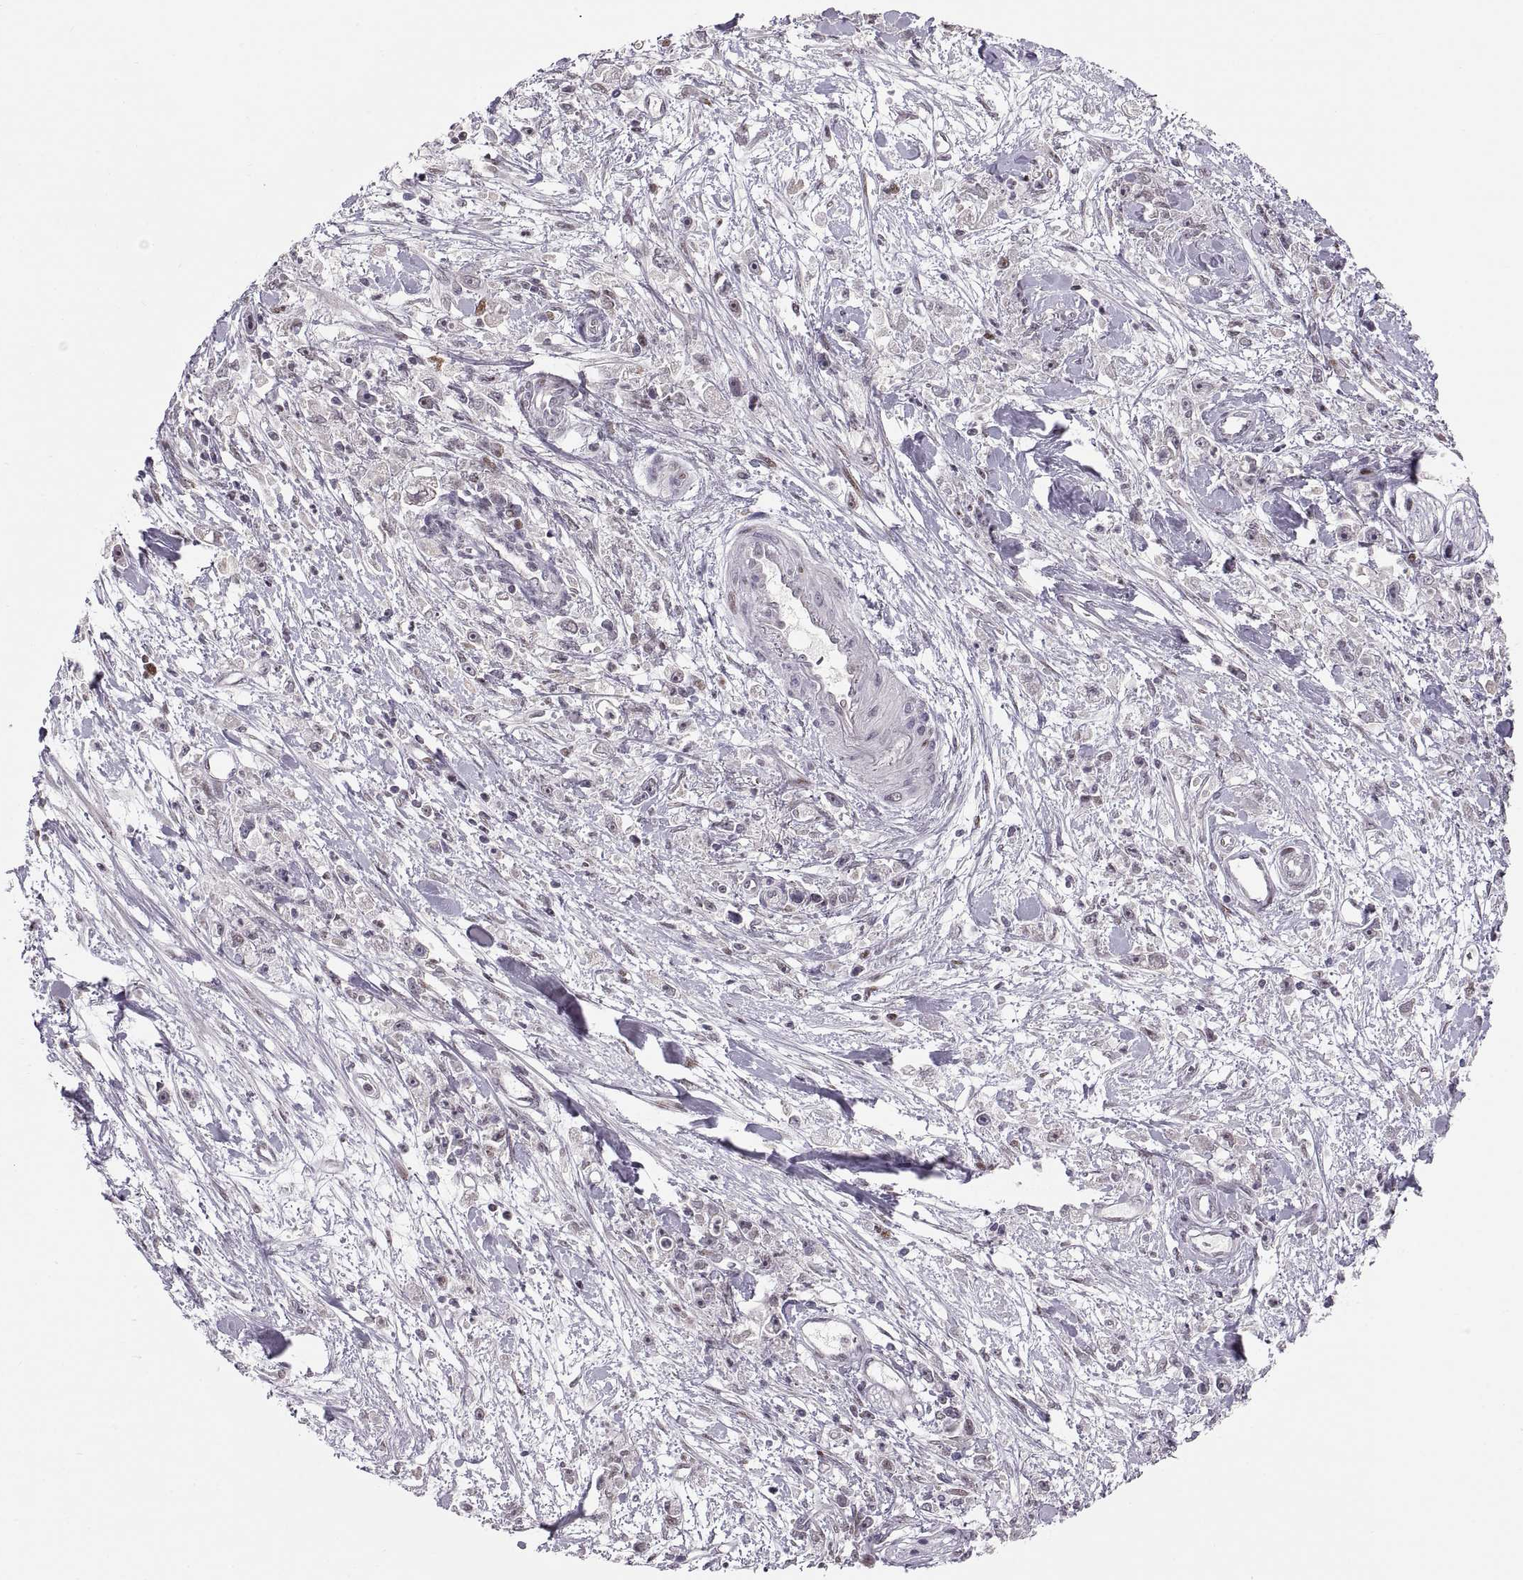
{"staining": {"intensity": "negative", "quantity": "none", "location": "none"}, "tissue": "stomach cancer", "cell_type": "Tumor cells", "image_type": "cancer", "snomed": [{"axis": "morphology", "description": "Adenocarcinoma, NOS"}, {"axis": "topography", "description": "Stomach"}], "caption": "This is a photomicrograph of immunohistochemistry staining of adenocarcinoma (stomach), which shows no staining in tumor cells. The staining was performed using DAB to visualize the protein expression in brown, while the nuclei were stained in blue with hematoxylin (Magnification: 20x).", "gene": "SNAI1", "patient": {"sex": "female", "age": 59}}